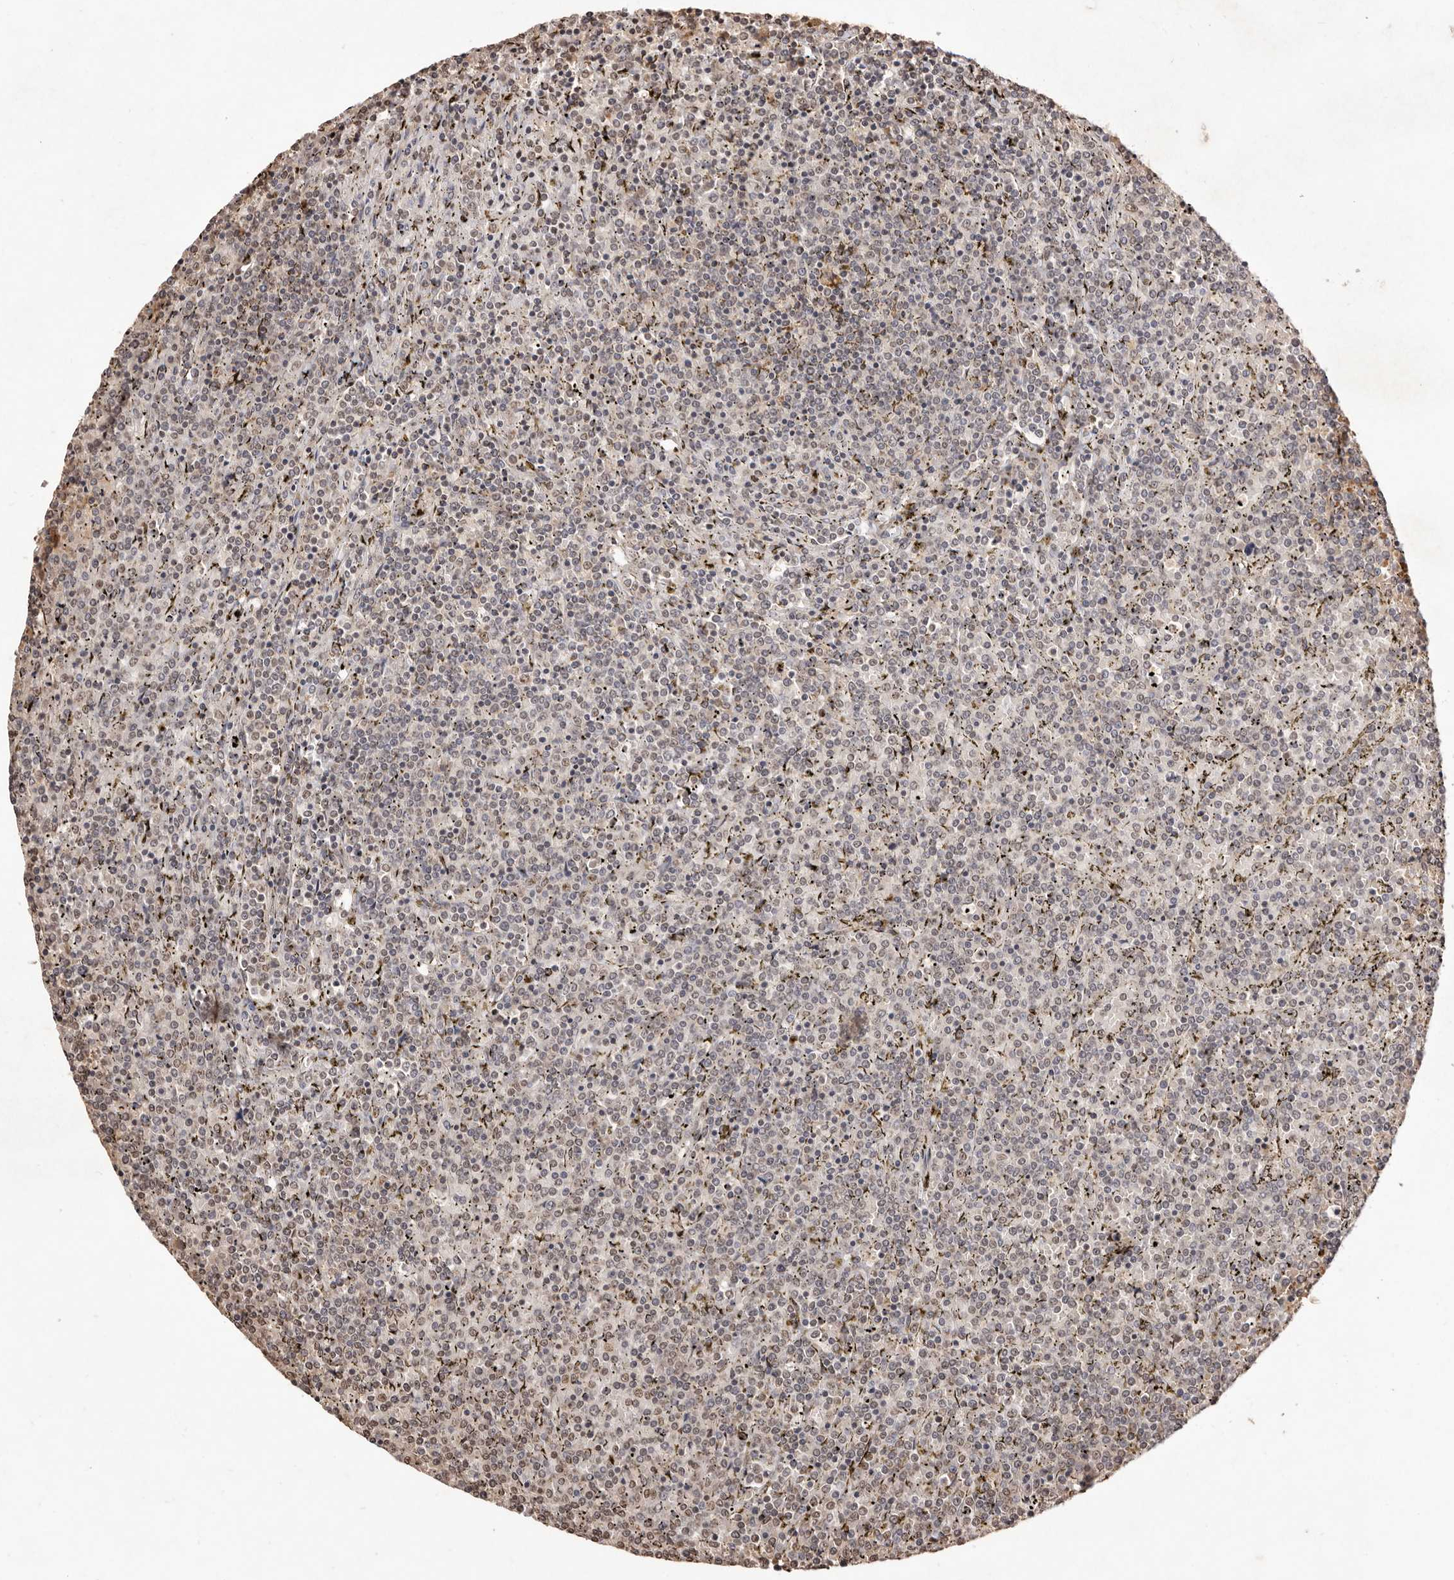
{"staining": {"intensity": "moderate", "quantity": "25%-75%", "location": "cytoplasmic/membranous,nuclear"}, "tissue": "lymphoma", "cell_type": "Tumor cells", "image_type": "cancer", "snomed": [{"axis": "morphology", "description": "Malignant lymphoma, non-Hodgkin's type, Low grade"}, {"axis": "topography", "description": "Spleen"}], "caption": "Malignant lymphoma, non-Hodgkin's type (low-grade) was stained to show a protein in brown. There is medium levels of moderate cytoplasmic/membranous and nuclear staining in approximately 25%-75% of tumor cells. The staining was performed using DAB, with brown indicating positive protein expression. Nuclei are stained blue with hematoxylin.", "gene": "NOTCH1", "patient": {"sex": "female", "age": 19}}